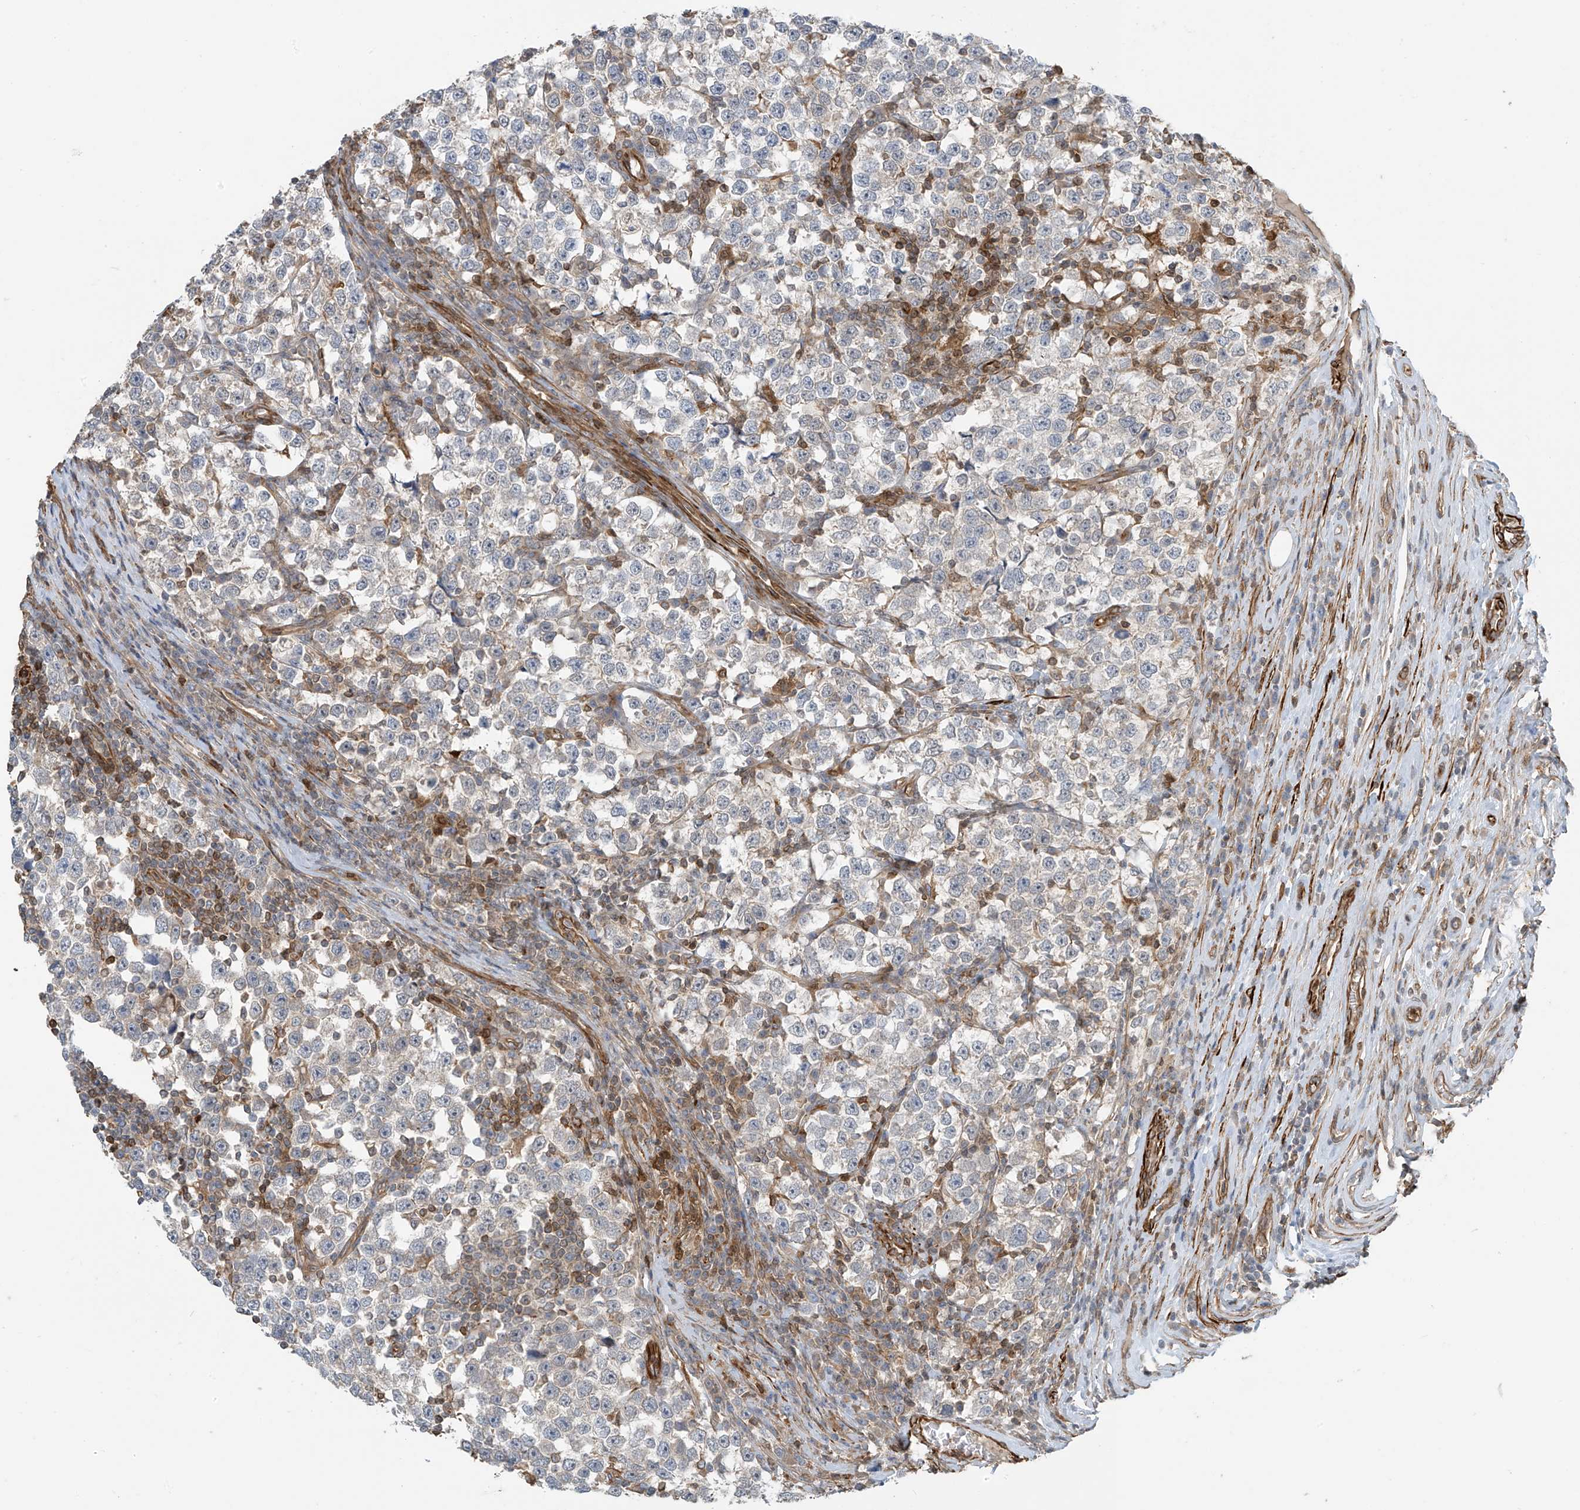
{"staining": {"intensity": "weak", "quantity": "<25%", "location": "cytoplasmic/membranous"}, "tissue": "testis cancer", "cell_type": "Tumor cells", "image_type": "cancer", "snomed": [{"axis": "morphology", "description": "Normal tissue, NOS"}, {"axis": "morphology", "description": "Seminoma, NOS"}, {"axis": "topography", "description": "Testis"}], "caption": "IHC of human testis cancer (seminoma) exhibits no positivity in tumor cells.", "gene": "SH3BGRL3", "patient": {"sex": "male", "age": 43}}